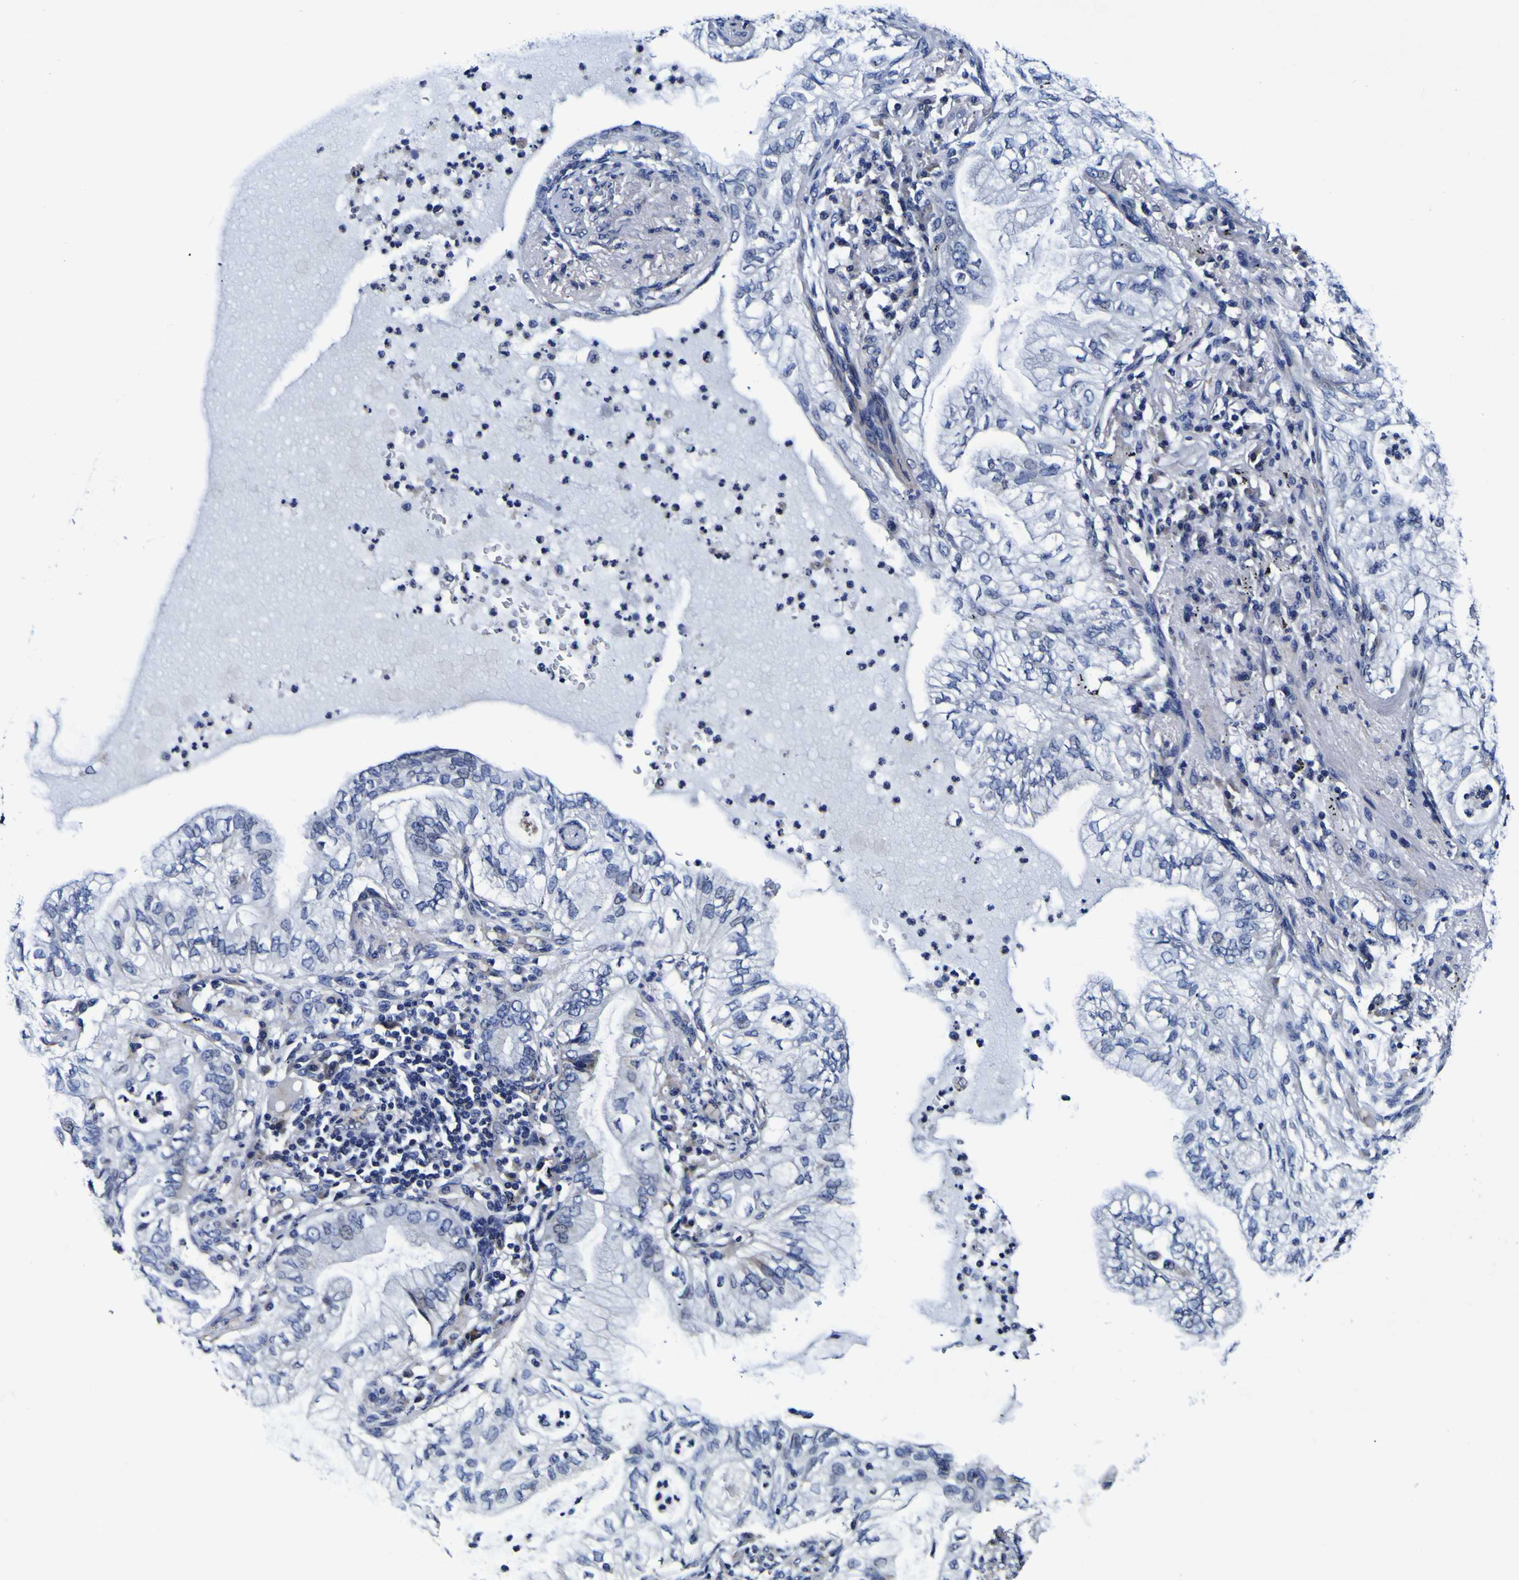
{"staining": {"intensity": "negative", "quantity": "none", "location": "none"}, "tissue": "lung cancer", "cell_type": "Tumor cells", "image_type": "cancer", "snomed": [{"axis": "morphology", "description": "Normal tissue, NOS"}, {"axis": "morphology", "description": "Adenocarcinoma, NOS"}, {"axis": "topography", "description": "Bronchus"}, {"axis": "topography", "description": "Lung"}], "caption": "This is an immunohistochemistry (IHC) histopathology image of human lung adenocarcinoma. There is no expression in tumor cells.", "gene": "PDLIM4", "patient": {"sex": "female", "age": 70}}